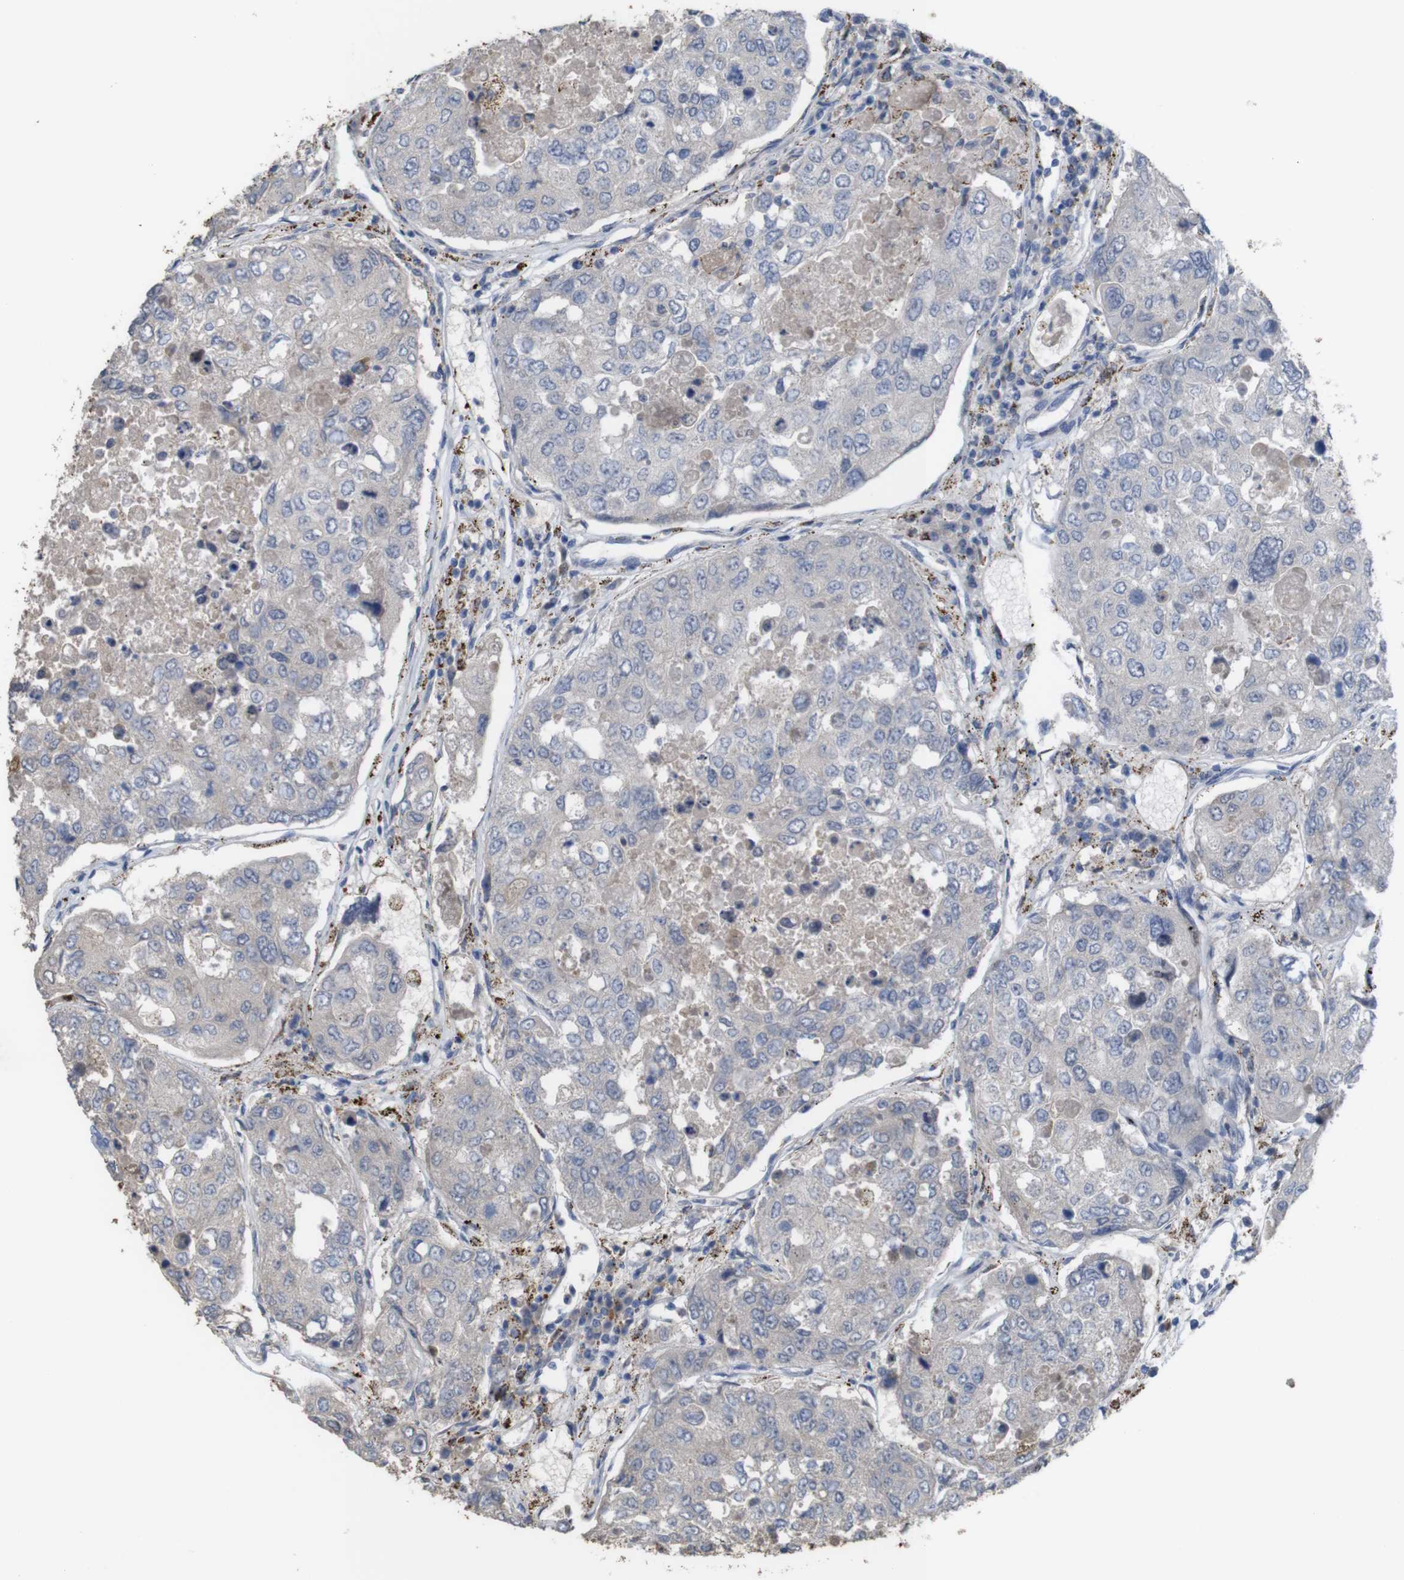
{"staining": {"intensity": "moderate", "quantity": "<25%", "location": "cytoplasmic/membranous"}, "tissue": "urothelial cancer", "cell_type": "Tumor cells", "image_type": "cancer", "snomed": [{"axis": "morphology", "description": "Urothelial carcinoma, High grade"}, {"axis": "topography", "description": "Lymph node"}, {"axis": "topography", "description": "Urinary bladder"}], "caption": "The photomicrograph displays immunohistochemical staining of high-grade urothelial carcinoma. There is moderate cytoplasmic/membranous positivity is appreciated in about <25% of tumor cells.", "gene": "PTPRR", "patient": {"sex": "male", "age": 51}}